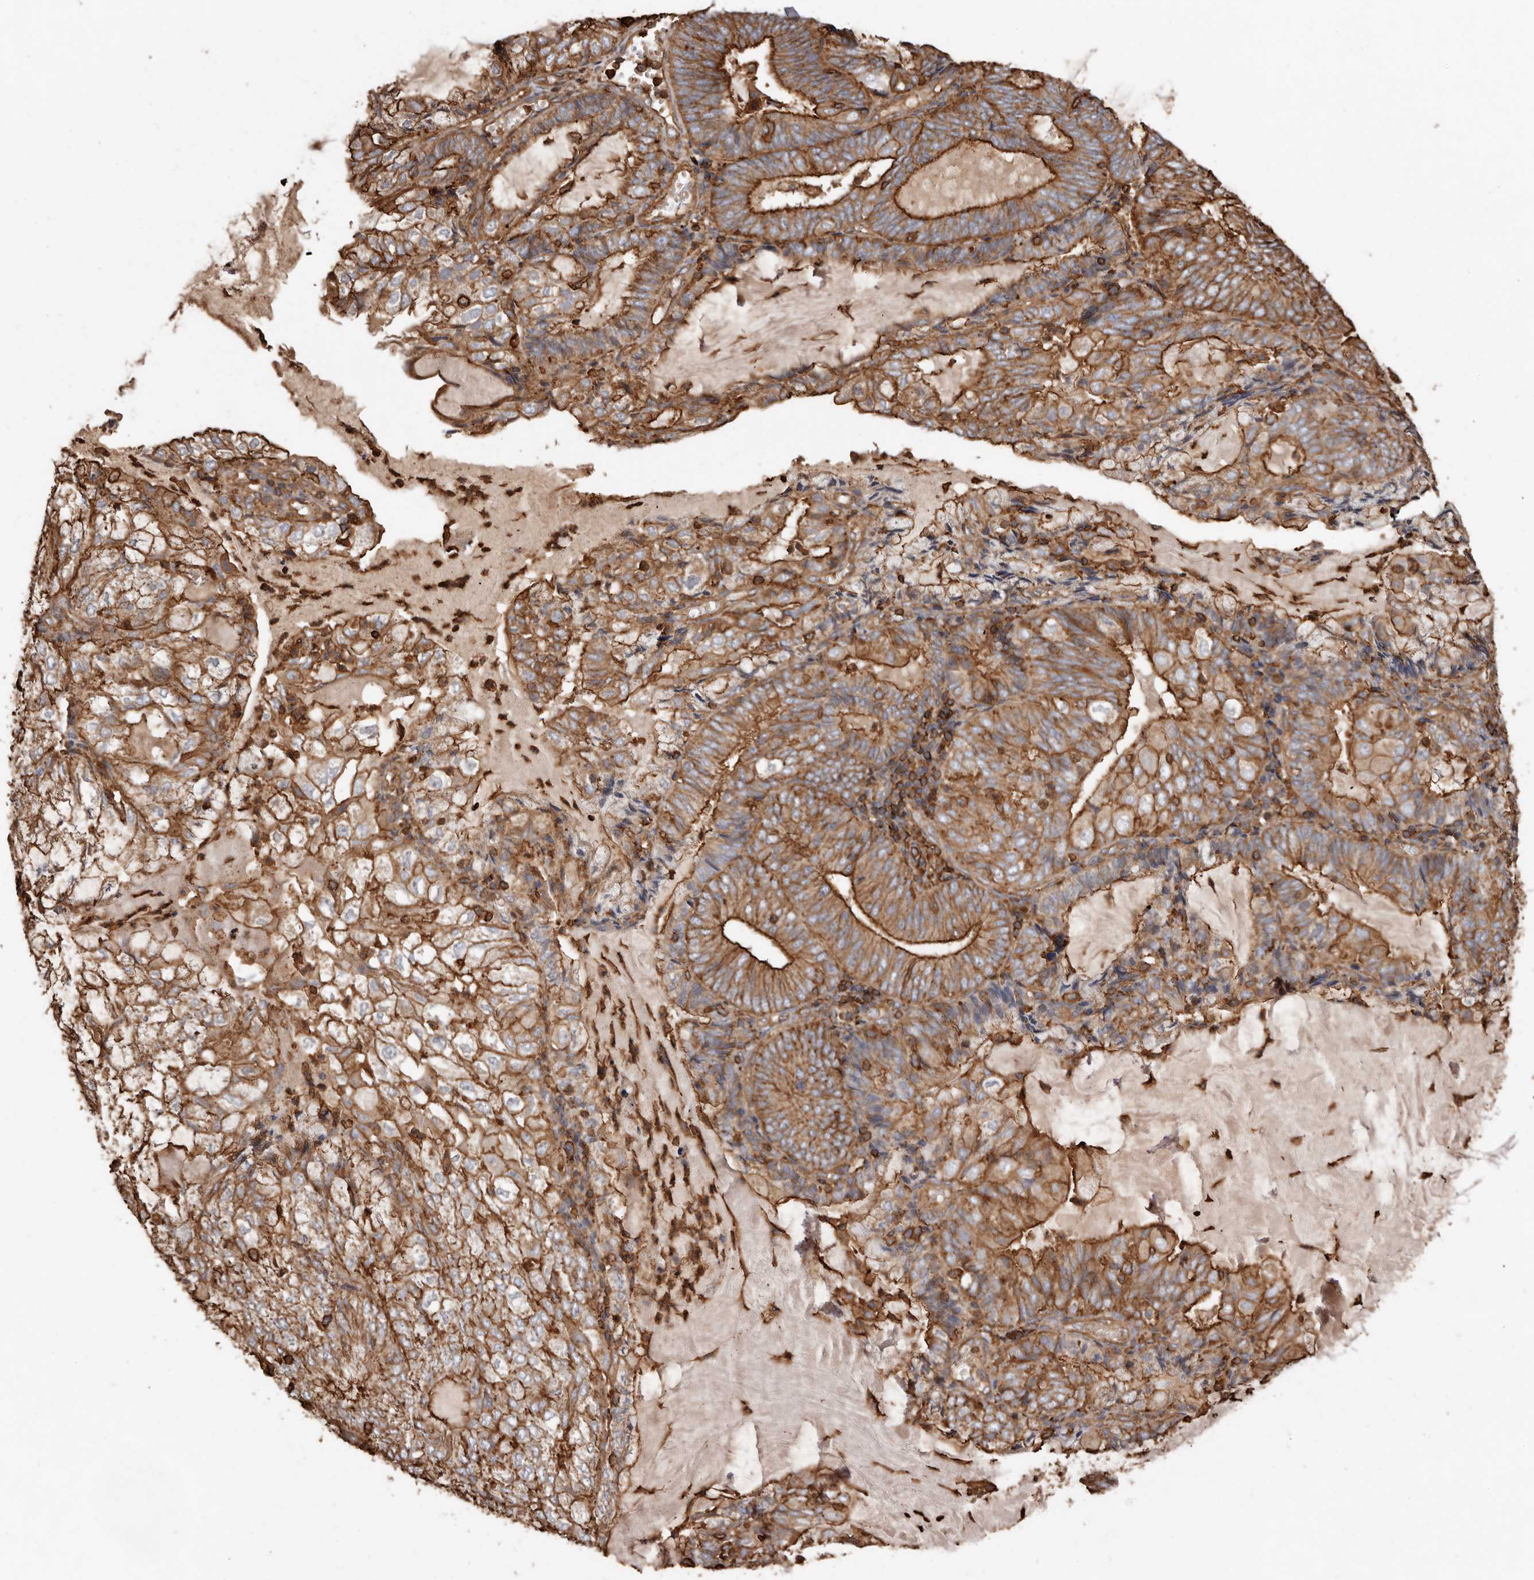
{"staining": {"intensity": "moderate", "quantity": ">75%", "location": "cytoplasmic/membranous"}, "tissue": "endometrial cancer", "cell_type": "Tumor cells", "image_type": "cancer", "snomed": [{"axis": "morphology", "description": "Adenocarcinoma, NOS"}, {"axis": "topography", "description": "Endometrium"}], "caption": "A brown stain shows moderate cytoplasmic/membranous staining of a protein in human adenocarcinoma (endometrial) tumor cells.", "gene": "COQ8B", "patient": {"sex": "female", "age": 81}}